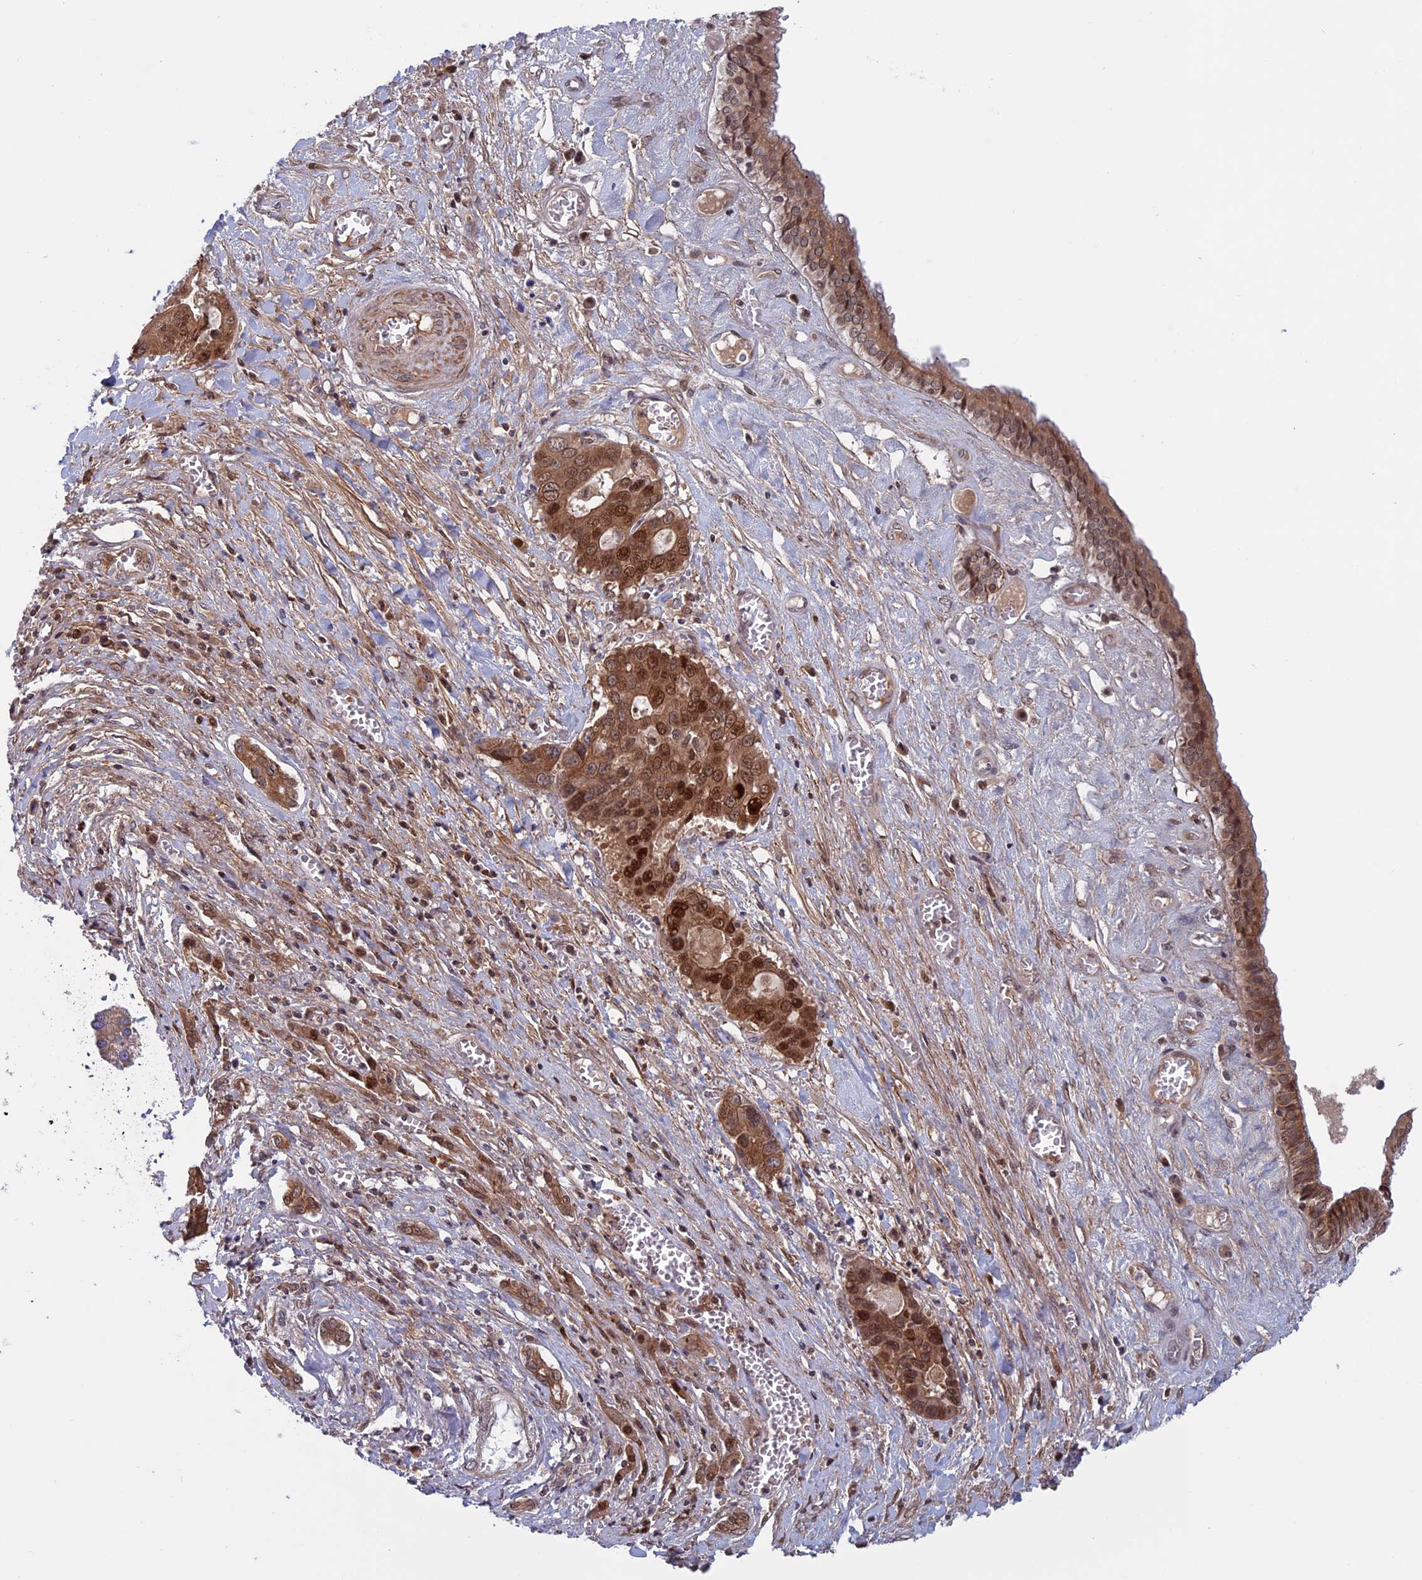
{"staining": {"intensity": "moderate", "quantity": ">75%", "location": "cytoplasmic/membranous,nuclear"}, "tissue": "liver cancer", "cell_type": "Tumor cells", "image_type": "cancer", "snomed": [{"axis": "morphology", "description": "Cholangiocarcinoma"}, {"axis": "topography", "description": "Liver"}], "caption": "This is an image of immunohistochemistry (IHC) staining of liver cancer, which shows moderate positivity in the cytoplasmic/membranous and nuclear of tumor cells.", "gene": "FADS1", "patient": {"sex": "male", "age": 67}}